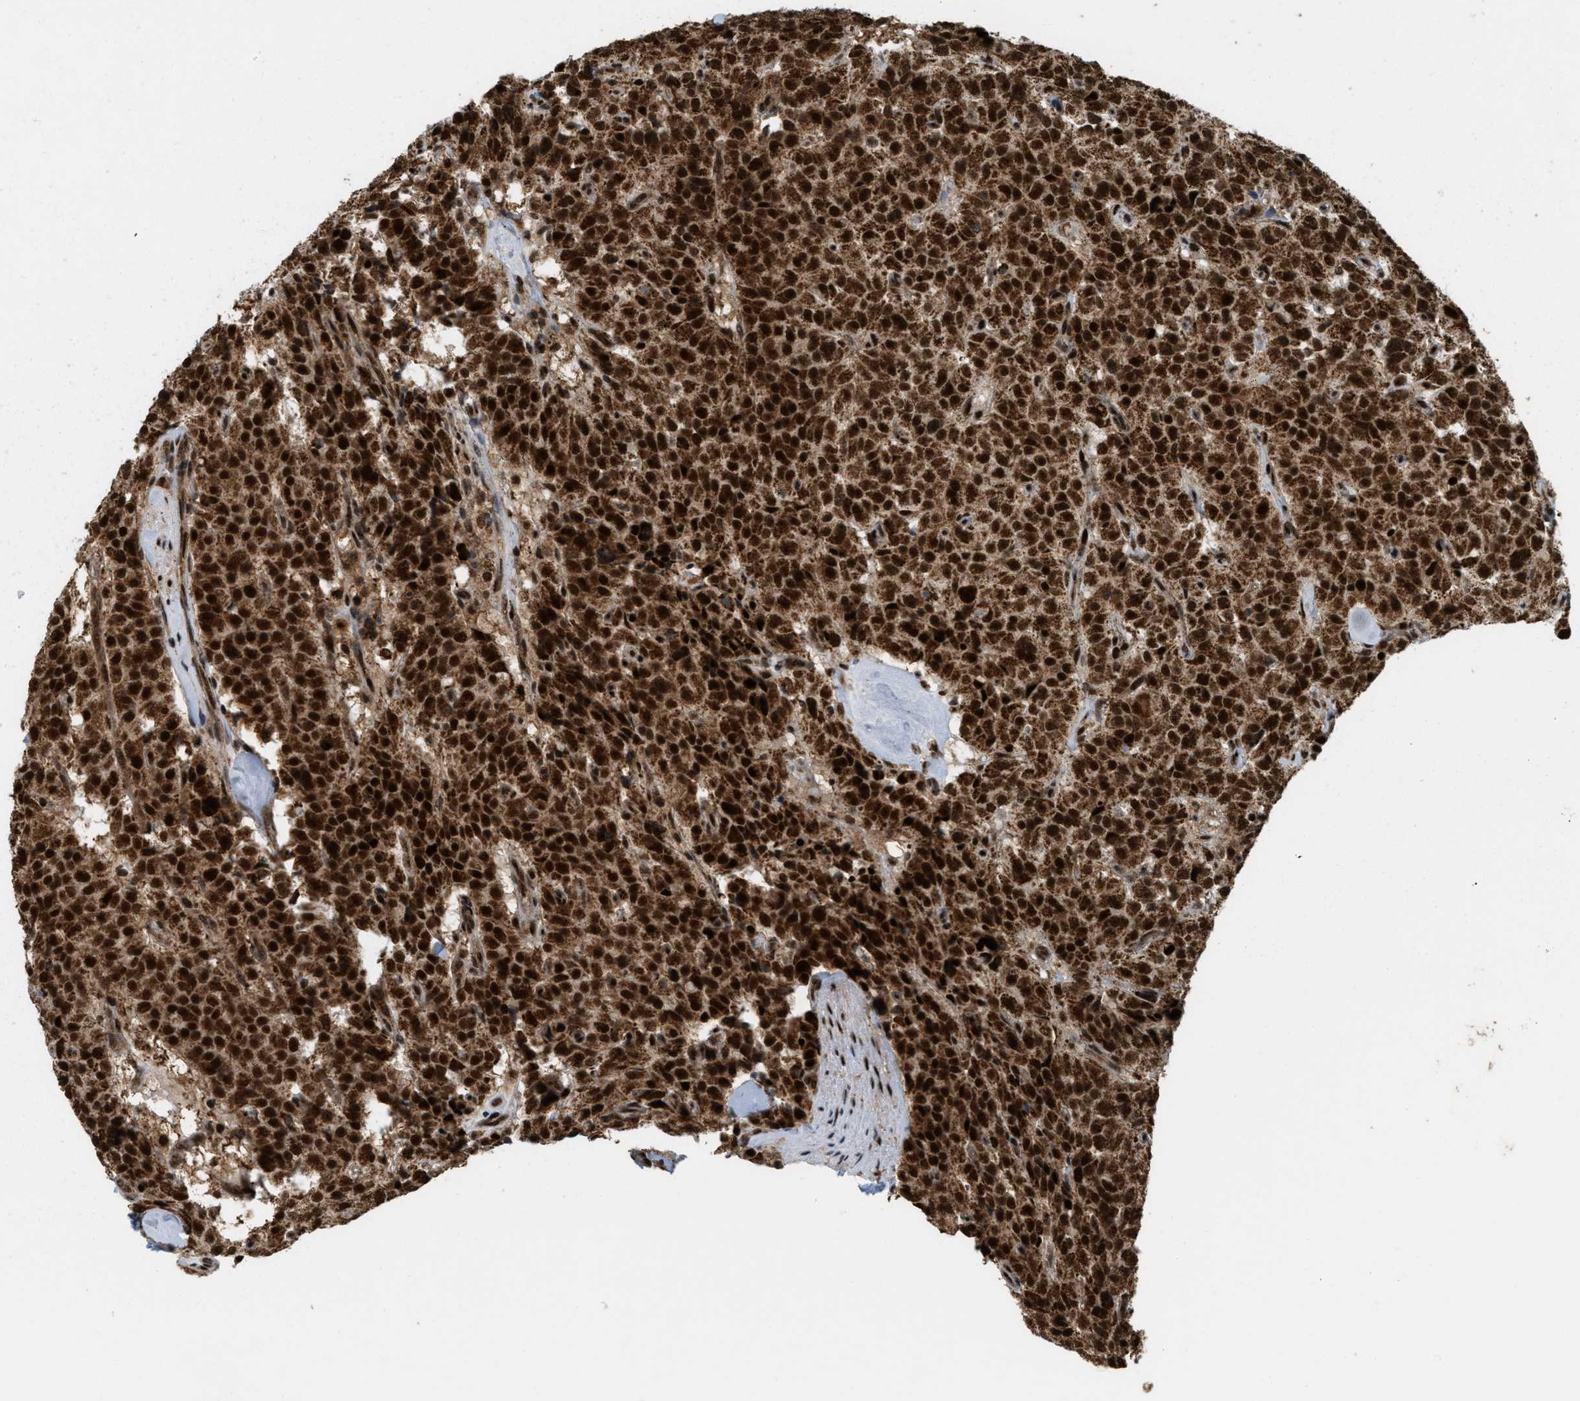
{"staining": {"intensity": "strong", "quantity": ">75%", "location": "cytoplasmic/membranous,nuclear"}, "tissue": "carcinoid", "cell_type": "Tumor cells", "image_type": "cancer", "snomed": [{"axis": "morphology", "description": "Carcinoid, malignant, NOS"}, {"axis": "topography", "description": "Lung"}], "caption": "A high-resolution micrograph shows IHC staining of carcinoid, which exhibits strong cytoplasmic/membranous and nuclear staining in about >75% of tumor cells.", "gene": "TLK1", "patient": {"sex": "male", "age": 30}}